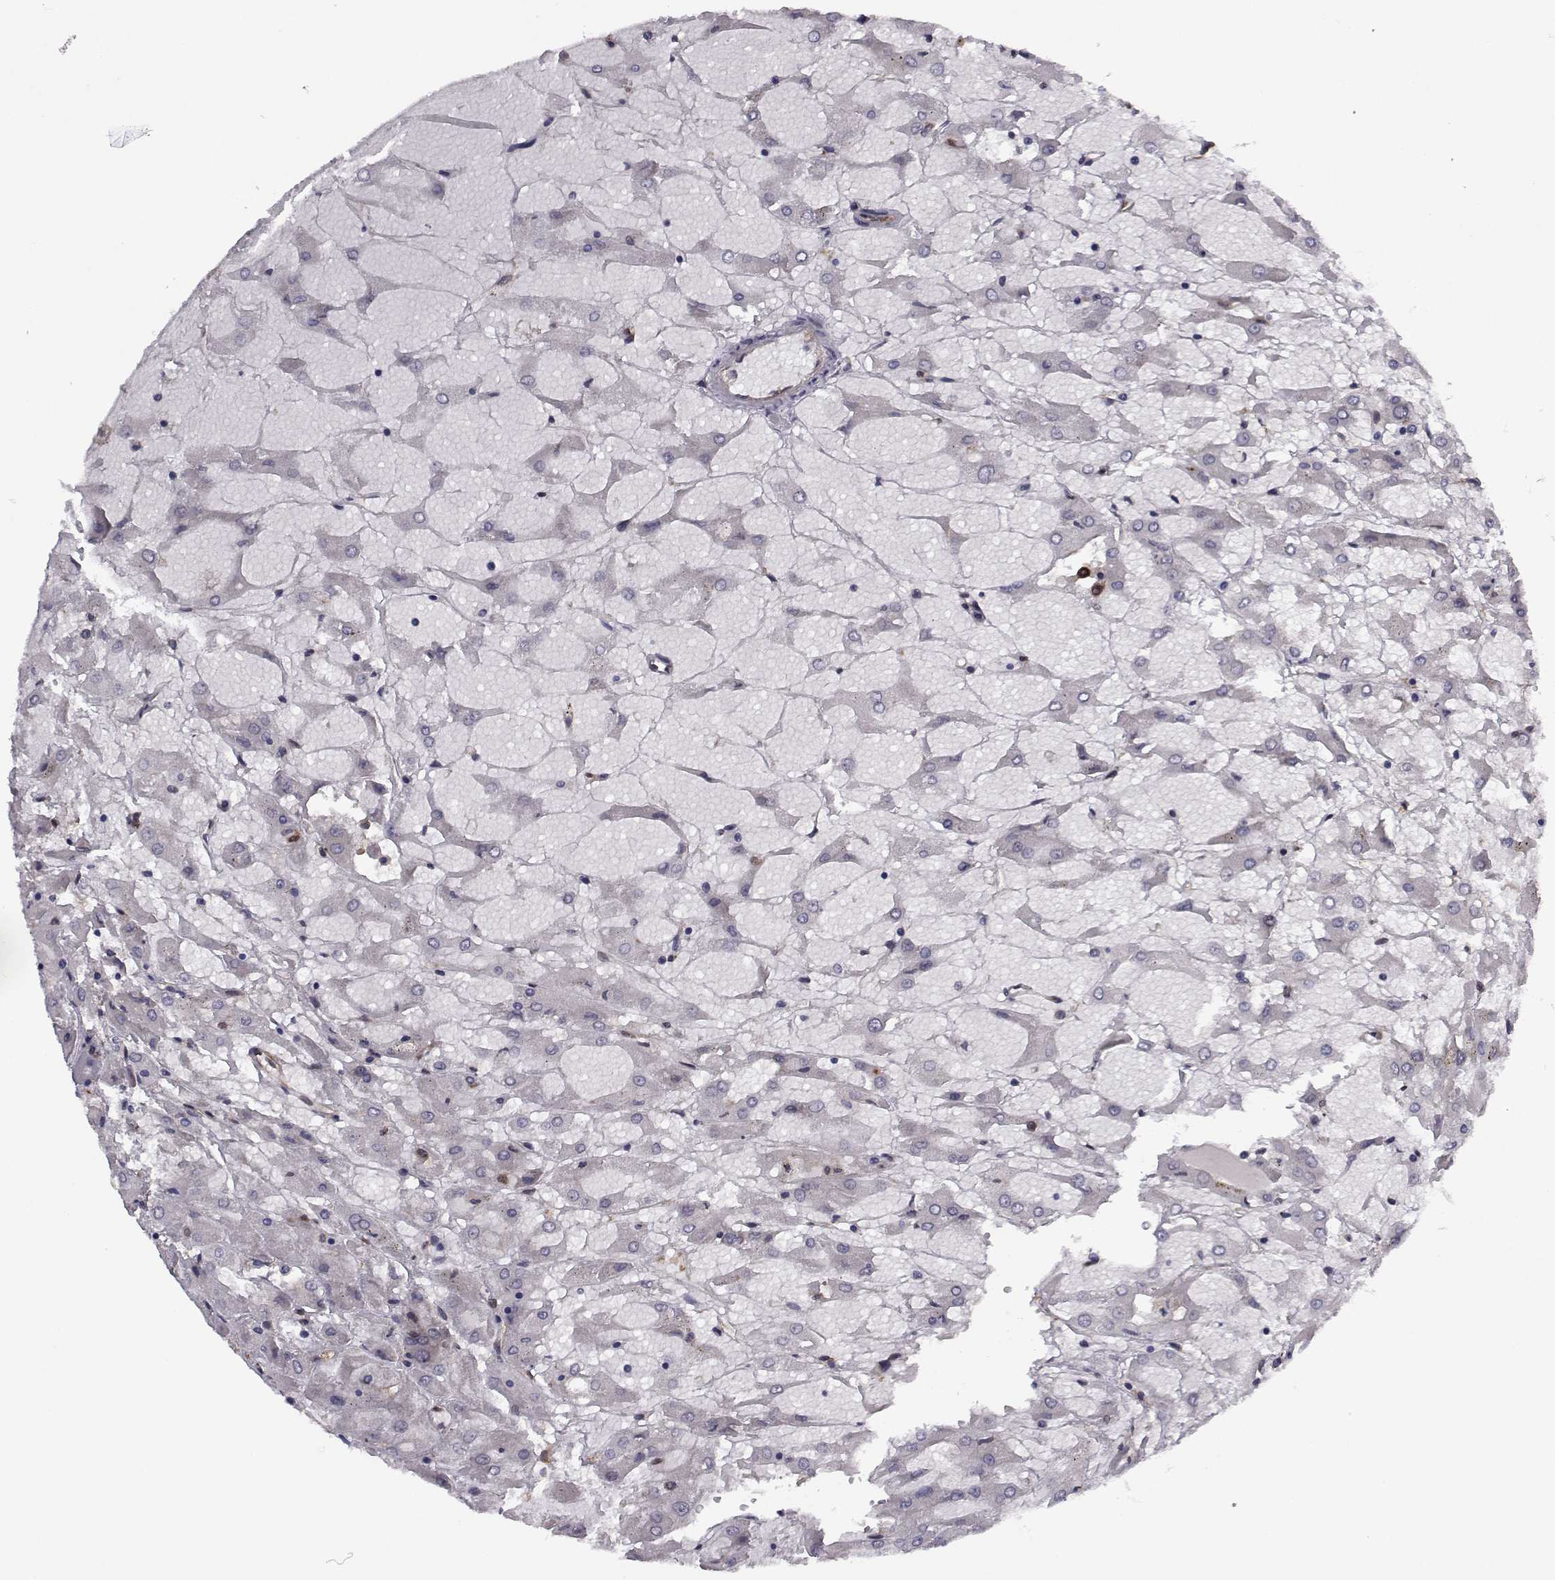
{"staining": {"intensity": "negative", "quantity": "none", "location": "none"}, "tissue": "renal cancer", "cell_type": "Tumor cells", "image_type": "cancer", "snomed": [{"axis": "morphology", "description": "Adenocarcinoma, NOS"}, {"axis": "topography", "description": "Kidney"}], "caption": "Immunohistochemistry micrograph of neoplastic tissue: adenocarcinoma (renal) stained with DAB (3,3'-diaminobenzidine) shows no significant protein expression in tumor cells.", "gene": "TRIP10", "patient": {"sex": "male", "age": 72}}